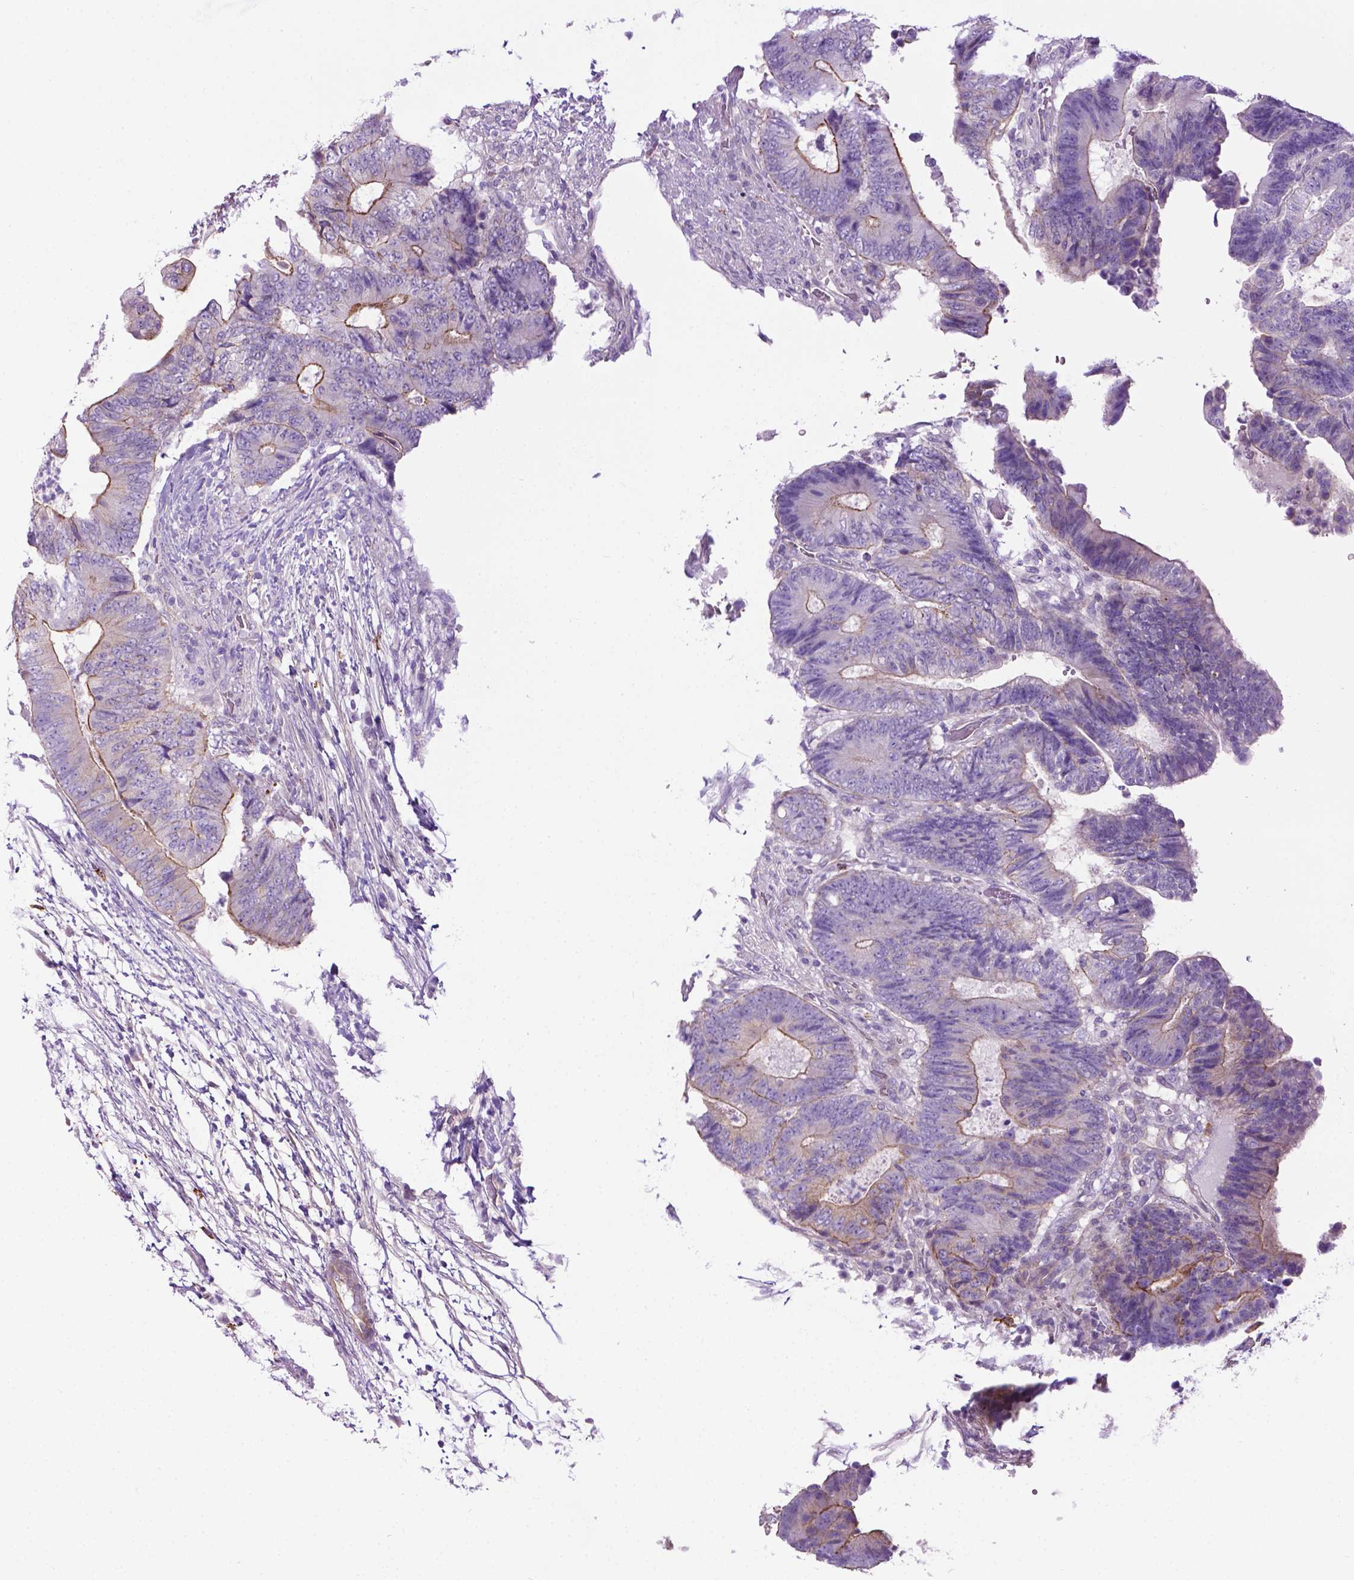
{"staining": {"intensity": "moderate", "quantity": "<25%", "location": "cytoplasmic/membranous"}, "tissue": "colorectal cancer", "cell_type": "Tumor cells", "image_type": "cancer", "snomed": [{"axis": "morphology", "description": "Adenocarcinoma, NOS"}, {"axis": "topography", "description": "Colon"}], "caption": "A brown stain labels moderate cytoplasmic/membranous expression of a protein in colorectal cancer (adenocarcinoma) tumor cells.", "gene": "SPECC1L", "patient": {"sex": "female", "age": 48}}